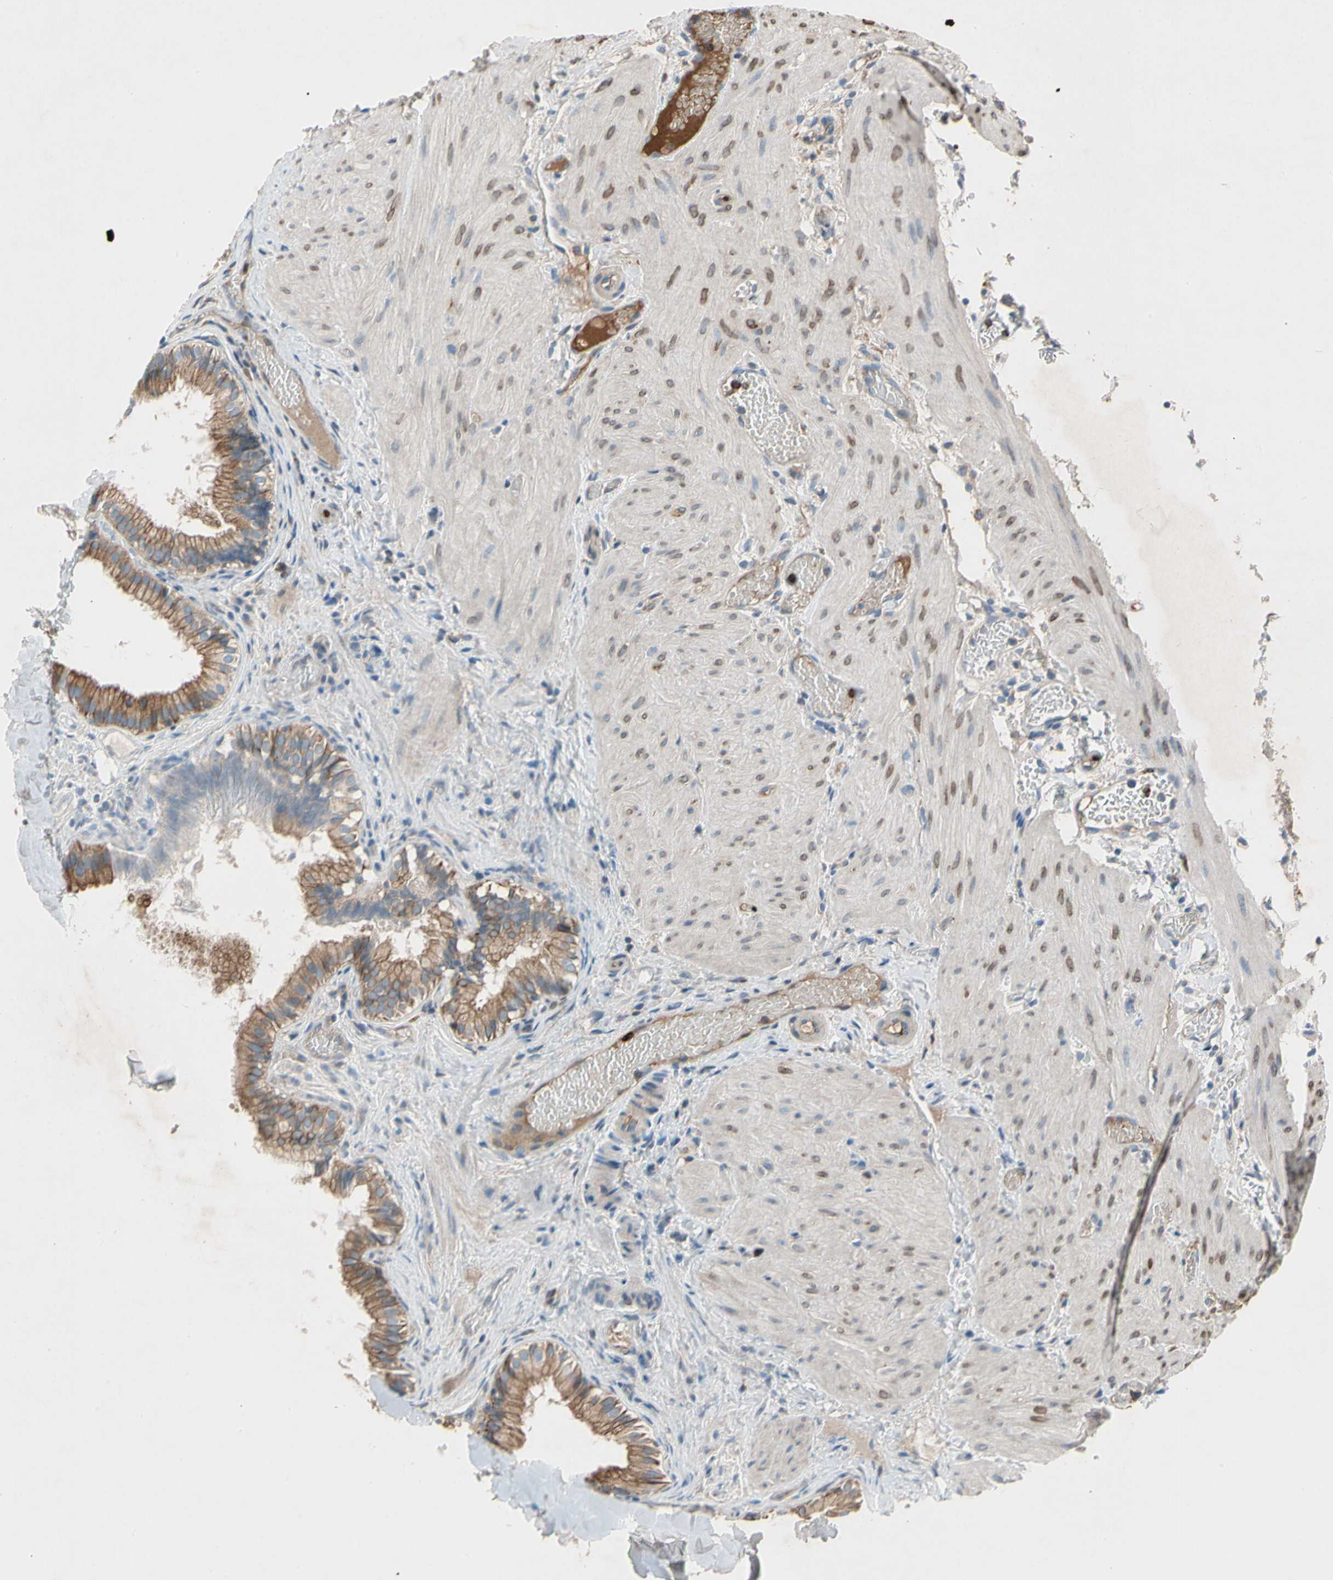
{"staining": {"intensity": "moderate", "quantity": ">75%", "location": "cytoplasmic/membranous"}, "tissue": "gallbladder", "cell_type": "Glandular cells", "image_type": "normal", "snomed": [{"axis": "morphology", "description": "Normal tissue, NOS"}, {"axis": "topography", "description": "Gallbladder"}], "caption": "IHC micrograph of normal gallbladder: human gallbladder stained using immunohistochemistry demonstrates medium levels of moderate protein expression localized specifically in the cytoplasmic/membranous of glandular cells, appearing as a cytoplasmic/membranous brown color.", "gene": "HJURP", "patient": {"sex": "female", "age": 26}}